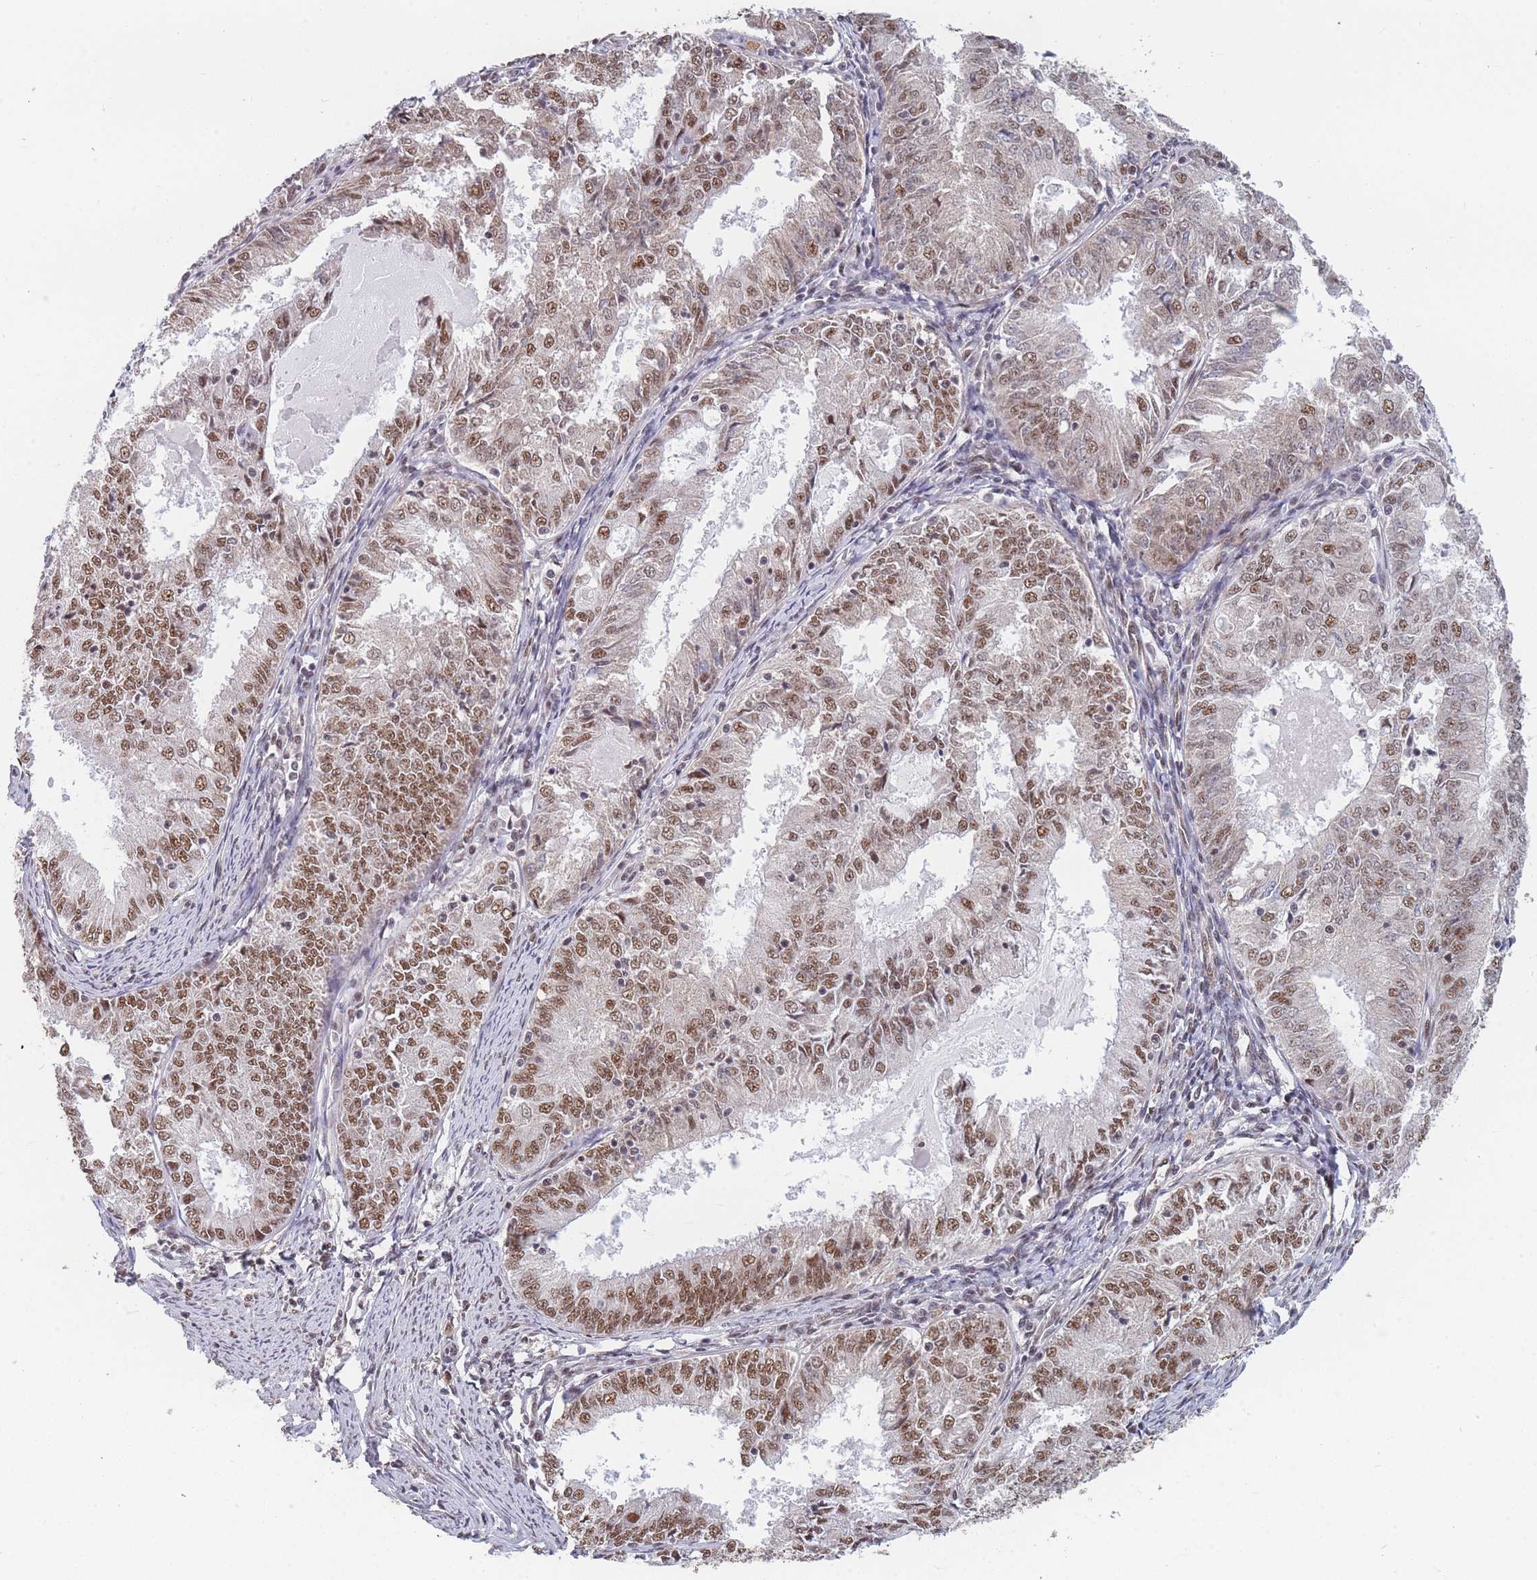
{"staining": {"intensity": "moderate", "quantity": ">75%", "location": "nuclear"}, "tissue": "endometrial cancer", "cell_type": "Tumor cells", "image_type": "cancer", "snomed": [{"axis": "morphology", "description": "Adenocarcinoma, NOS"}, {"axis": "topography", "description": "Endometrium"}], "caption": "Endometrial cancer stained with a protein marker shows moderate staining in tumor cells.", "gene": "SNRPA1", "patient": {"sex": "female", "age": 57}}